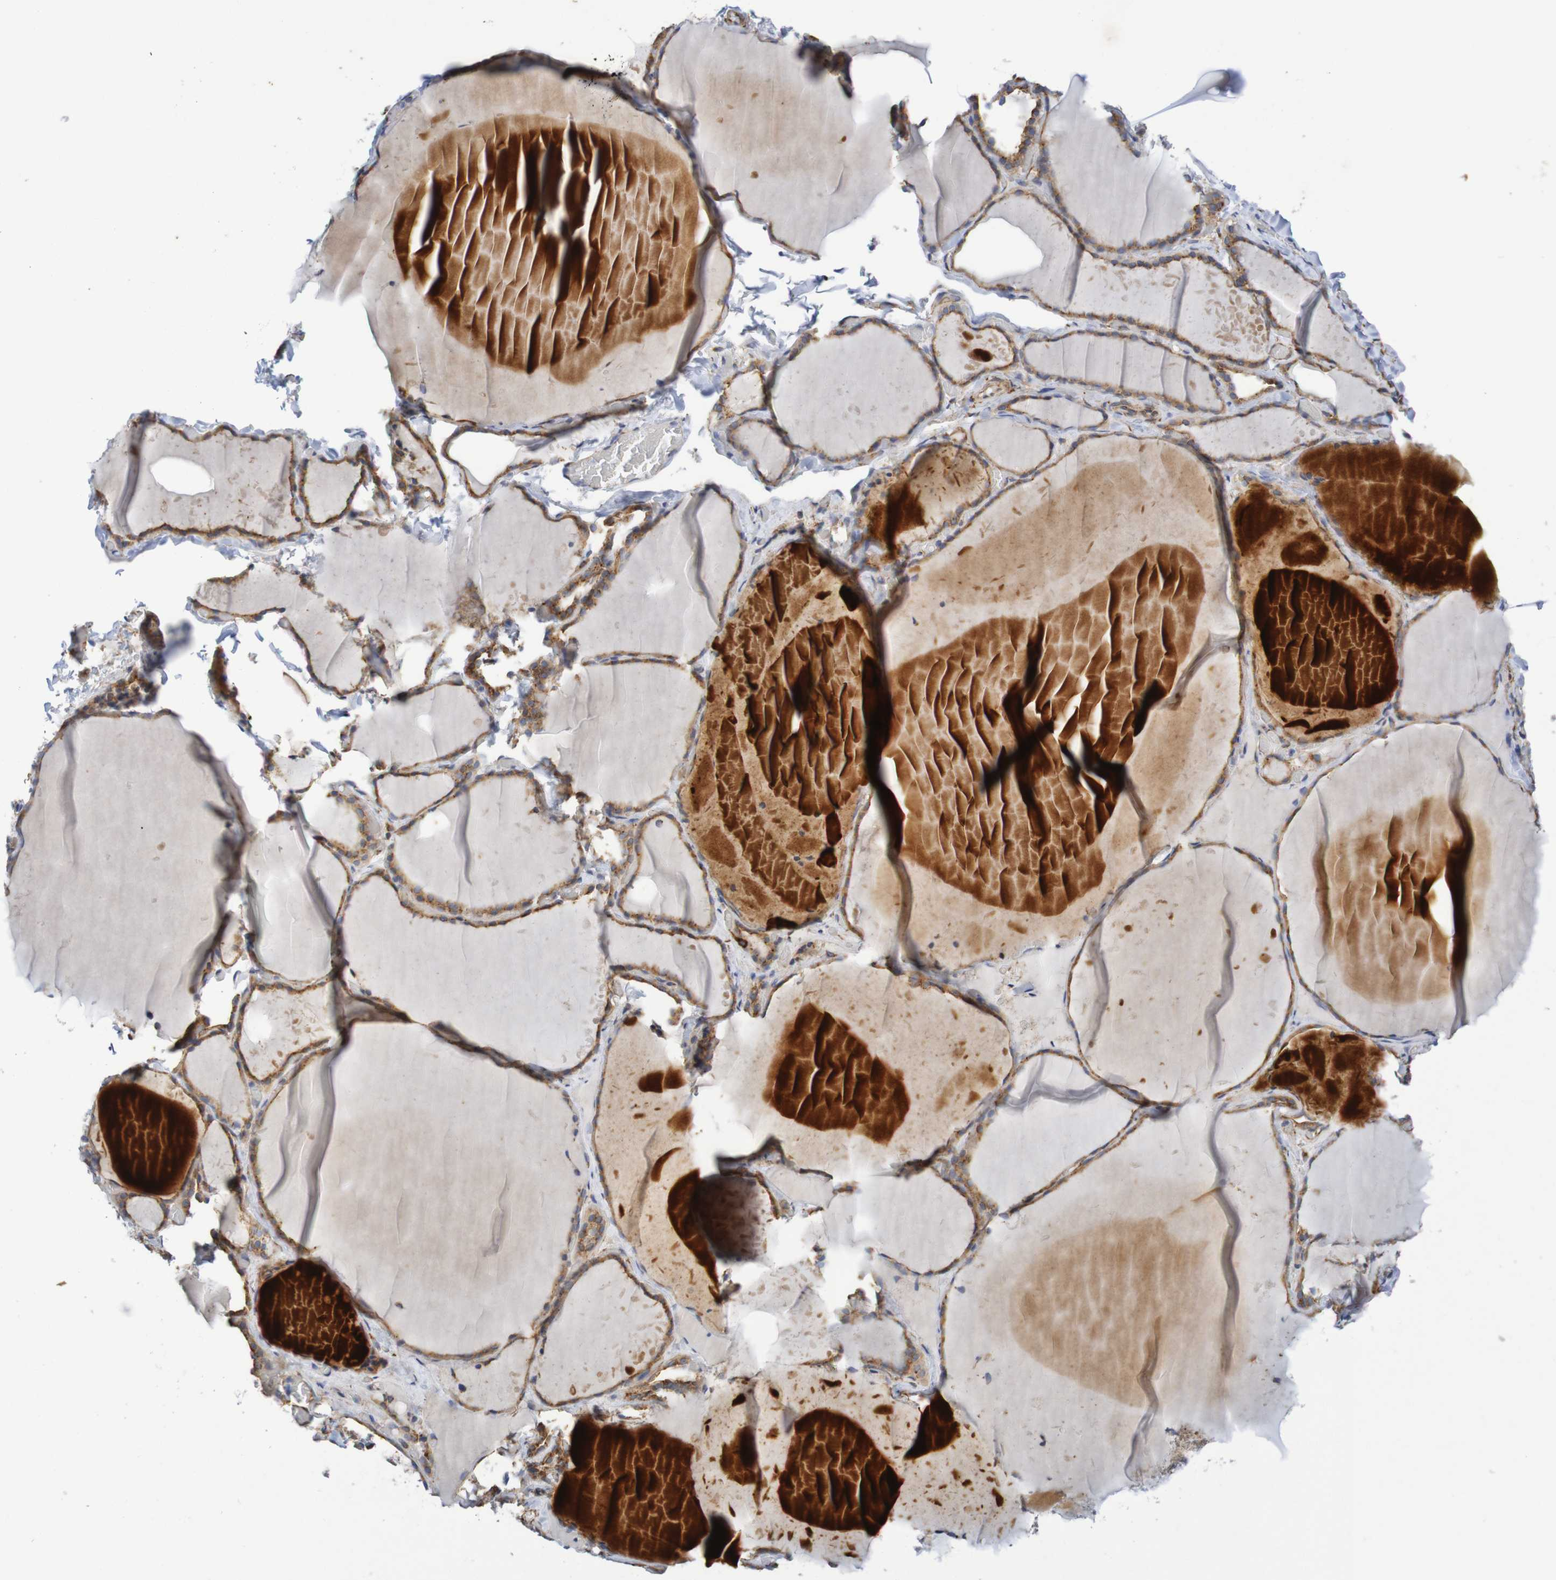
{"staining": {"intensity": "moderate", "quantity": ">75%", "location": "cytoplasmic/membranous"}, "tissue": "thyroid gland", "cell_type": "Glandular cells", "image_type": "normal", "snomed": [{"axis": "morphology", "description": "Normal tissue, NOS"}, {"axis": "topography", "description": "Thyroid gland"}], "caption": "Benign thyroid gland shows moderate cytoplasmic/membranous positivity in approximately >75% of glandular cells, visualized by immunohistochemistry.", "gene": "DCP2", "patient": {"sex": "female", "age": 22}}